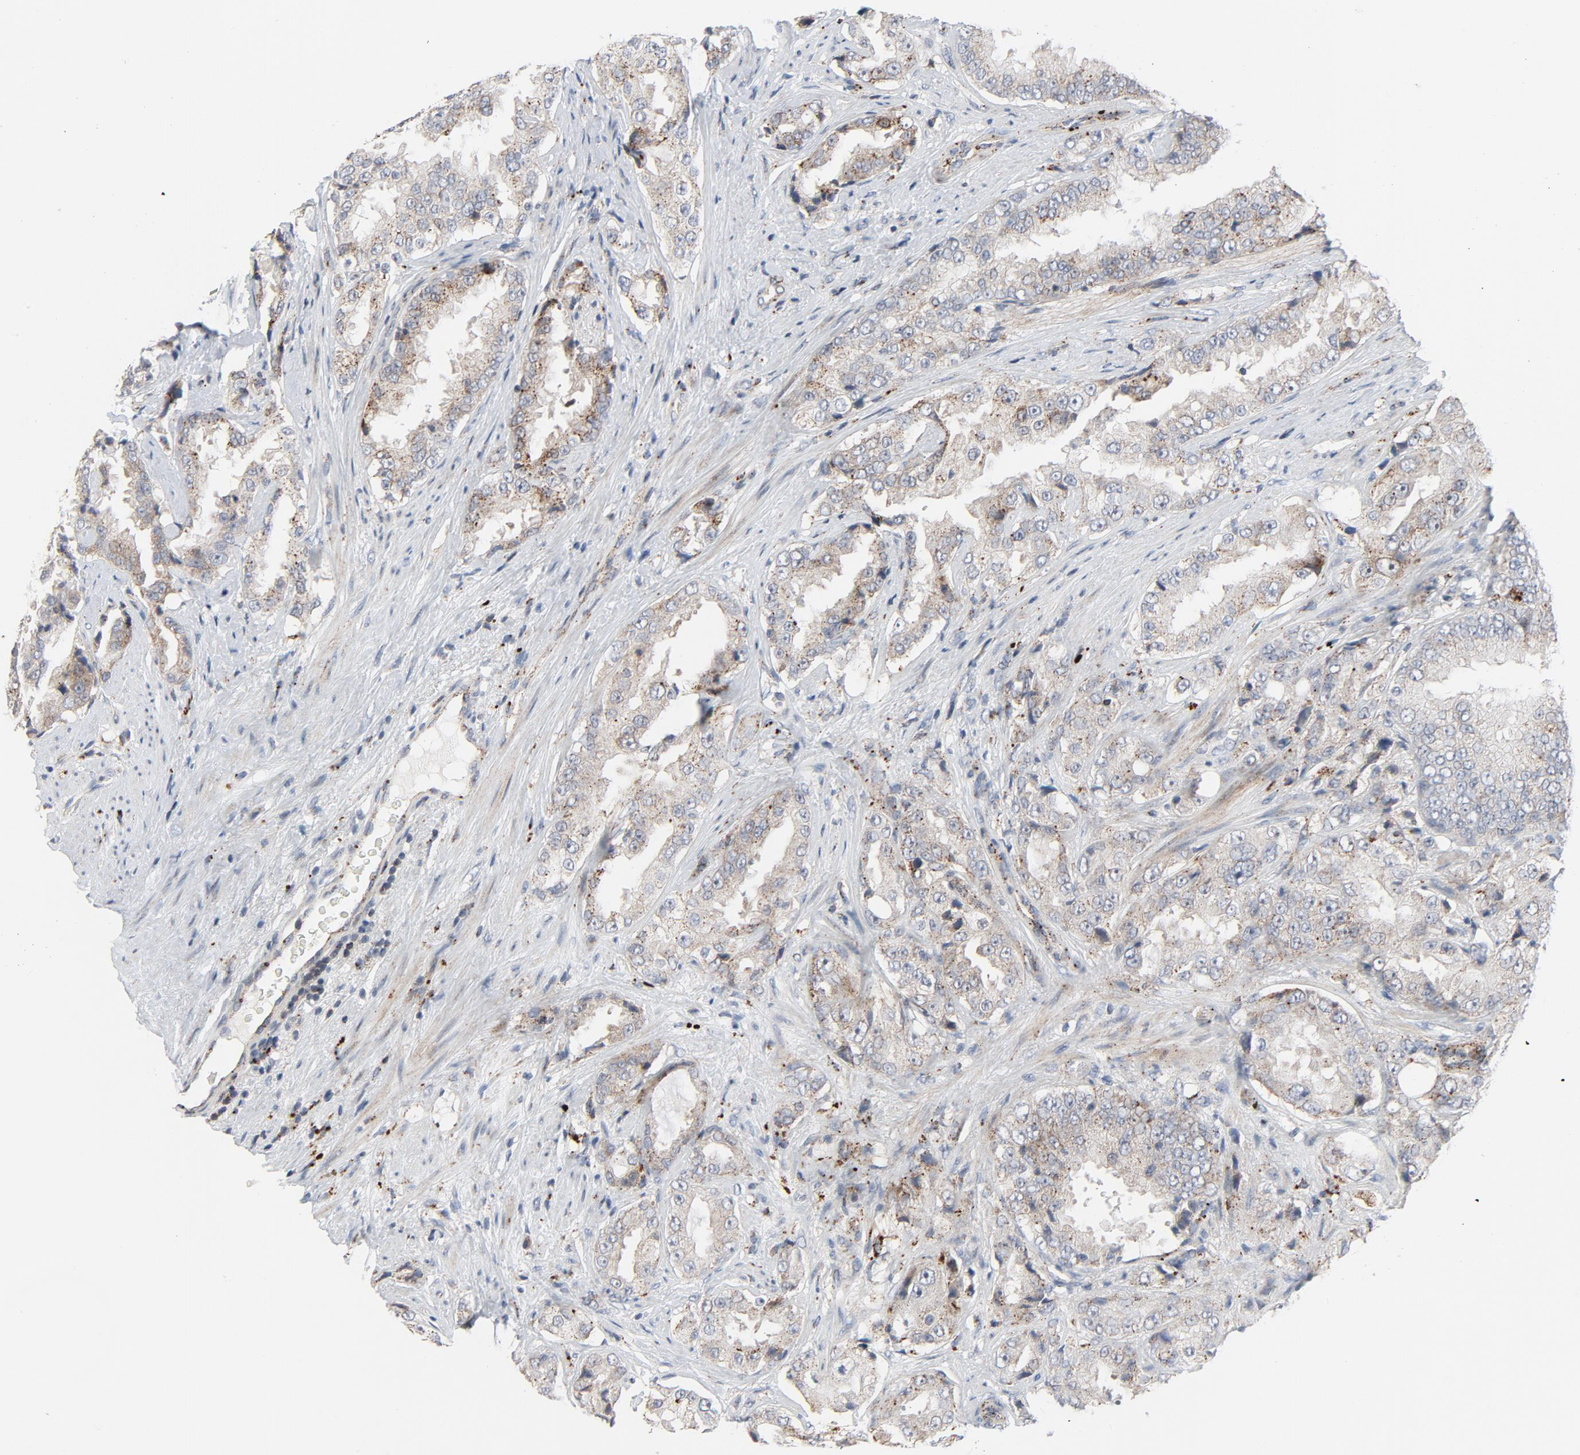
{"staining": {"intensity": "moderate", "quantity": "25%-75%", "location": "cytoplasmic/membranous"}, "tissue": "prostate cancer", "cell_type": "Tumor cells", "image_type": "cancer", "snomed": [{"axis": "morphology", "description": "Adenocarcinoma, Medium grade"}, {"axis": "topography", "description": "Prostate"}], "caption": "The image demonstrates immunohistochemical staining of medium-grade adenocarcinoma (prostate). There is moderate cytoplasmic/membranous positivity is present in approximately 25%-75% of tumor cells. Using DAB (brown) and hematoxylin (blue) stains, captured at high magnification using brightfield microscopy.", "gene": "AKT2", "patient": {"sex": "male", "age": 60}}